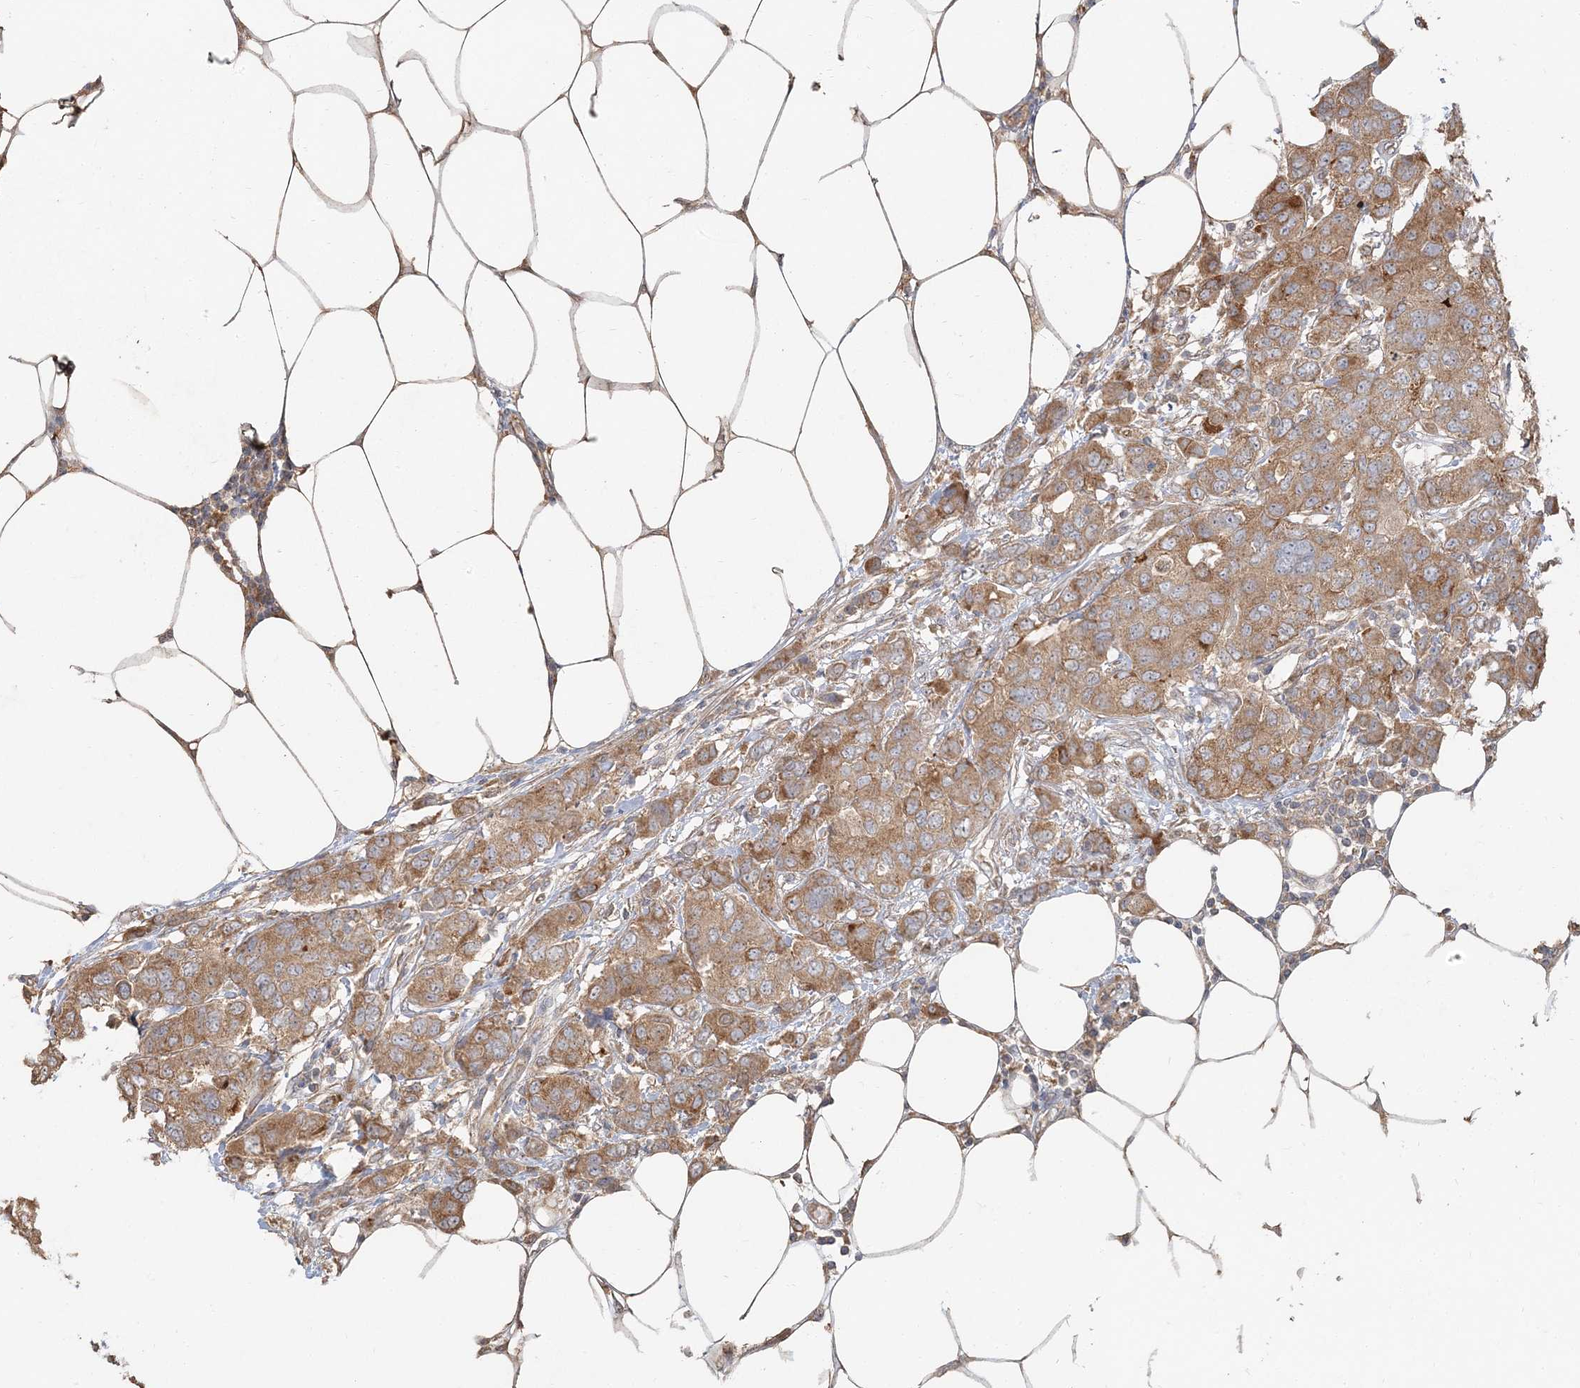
{"staining": {"intensity": "moderate", "quantity": ">75%", "location": "cytoplasmic/membranous"}, "tissue": "breast cancer", "cell_type": "Tumor cells", "image_type": "cancer", "snomed": [{"axis": "morphology", "description": "Duct carcinoma"}, {"axis": "topography", "description": "Breast"}], "caption": "The histopathology image exhibits a brown stain indicating the presence of a protein in the cytoplasmic/membranous of tumor cells in breast cancer.", "gene": "RAB14", "patient": {"sex": "female", "age": 50}}